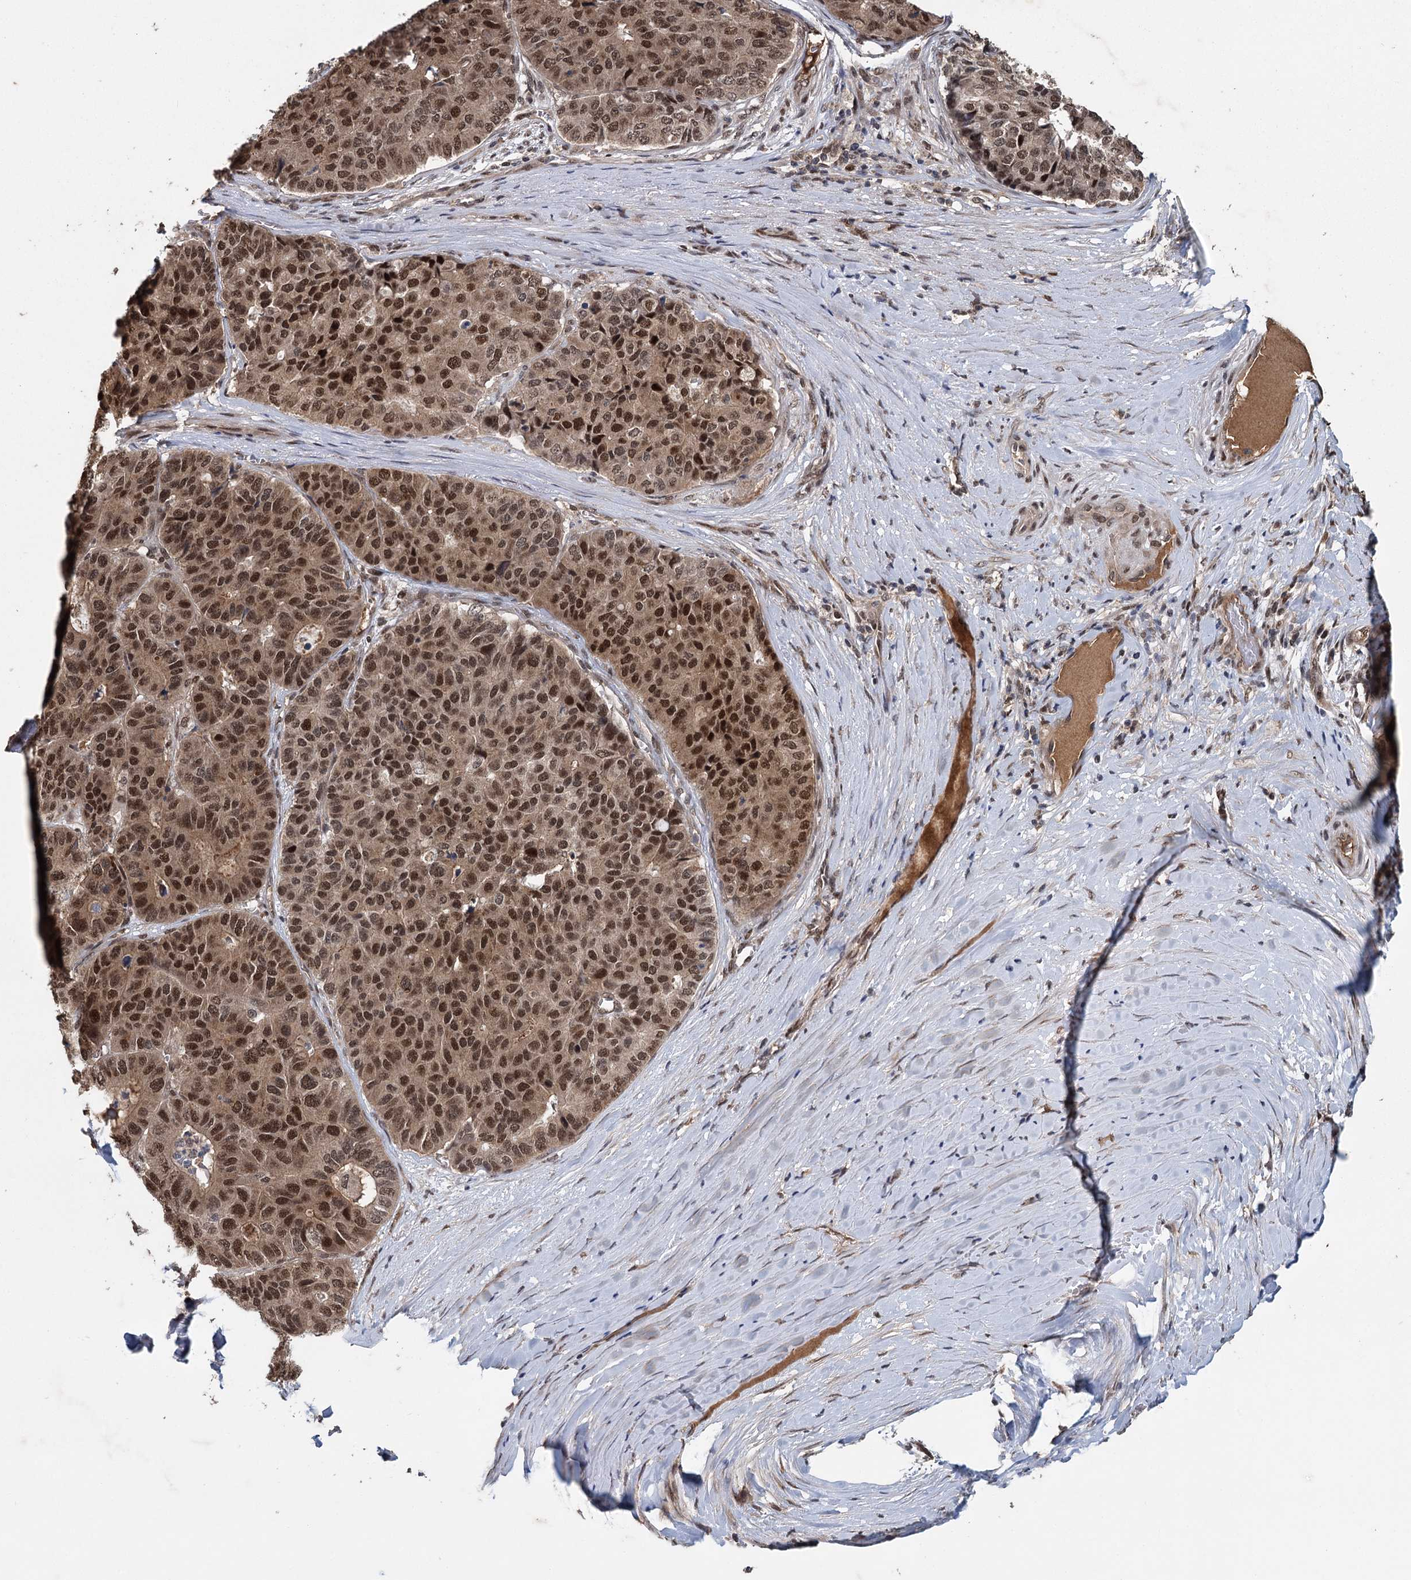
{"staining": {"intensity": "strong", "quantity": ">75%", "location": "nuclear"}, "tissue": "pancreatic cancer", "cell_type": "Tumor cells", "image_type": "cancer", "snomed": [{"axis": "morphology", "description": "Adenocarcinoma, NOS"}, {"axis": "topography", "description": "Pancreas"}], "caption": "A photomicrograph of human pancreatic cancer (adenocarcinoma) stained for a protein shows strong nuclear brown staining in tumor cells. (IHC, brightfield microscopy, high magnification).", "gene": "MYG1", "patient": {"sex": "male", "age": 50}}